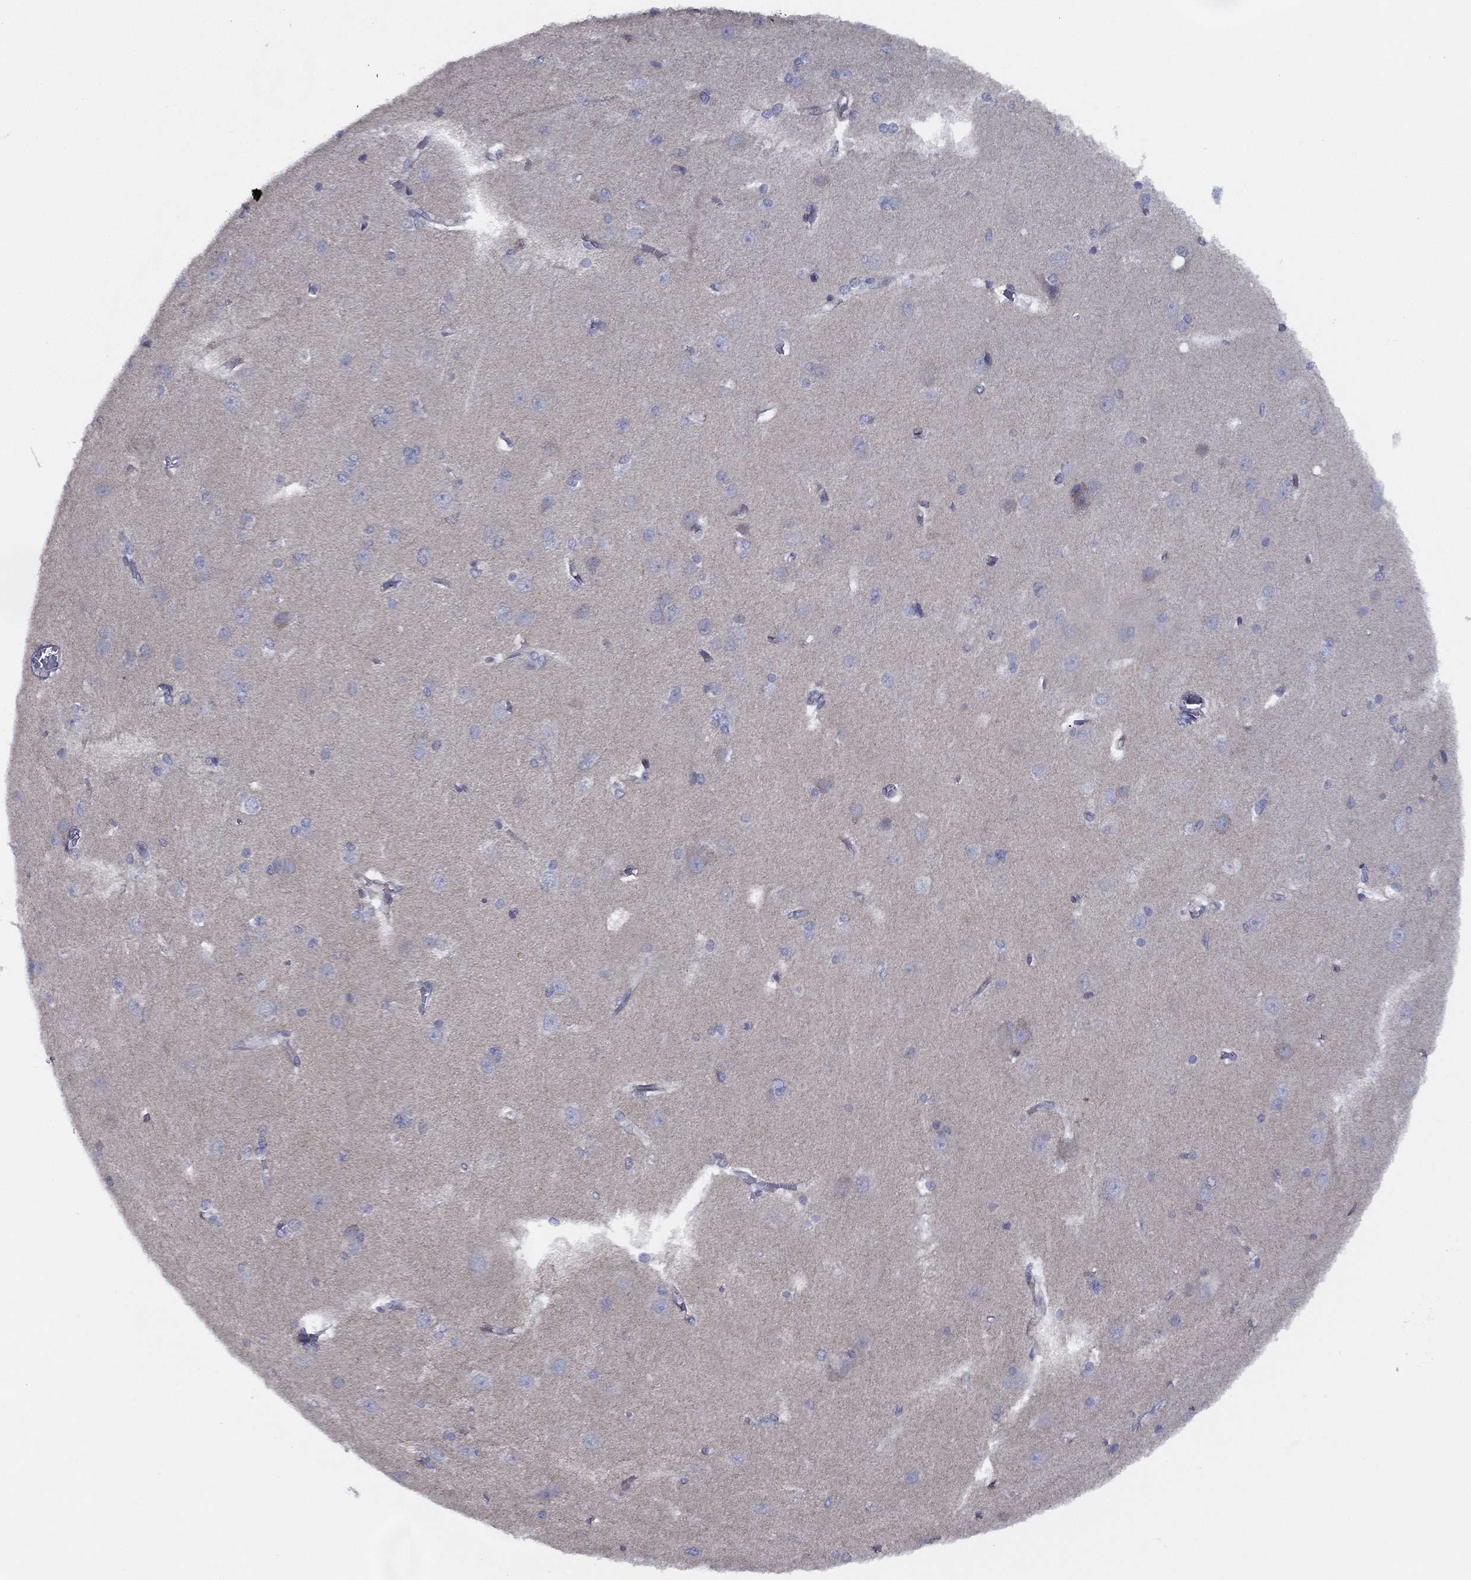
{"staining": {"intensity": "negative", "quantity": "none", "location": "none"}, "tissue": "cerebral cortex", "cell_type": "Endothelial cells", "image_type": "normal", "snomed": [{"axis": "morphology", "description": "Normal tissue, NOS"}, {"axis": "topography", "description": "Cerebral cortex"}], "caption": "The photomicrograph exhibits no significant staining in endothelial cells of cerebral cortex. (DAB immunohistochemistry visualized using brightfield microscopy, high magnification).", "gene": "ZNF223", "patient": {"sex": "male", "age": 37}}